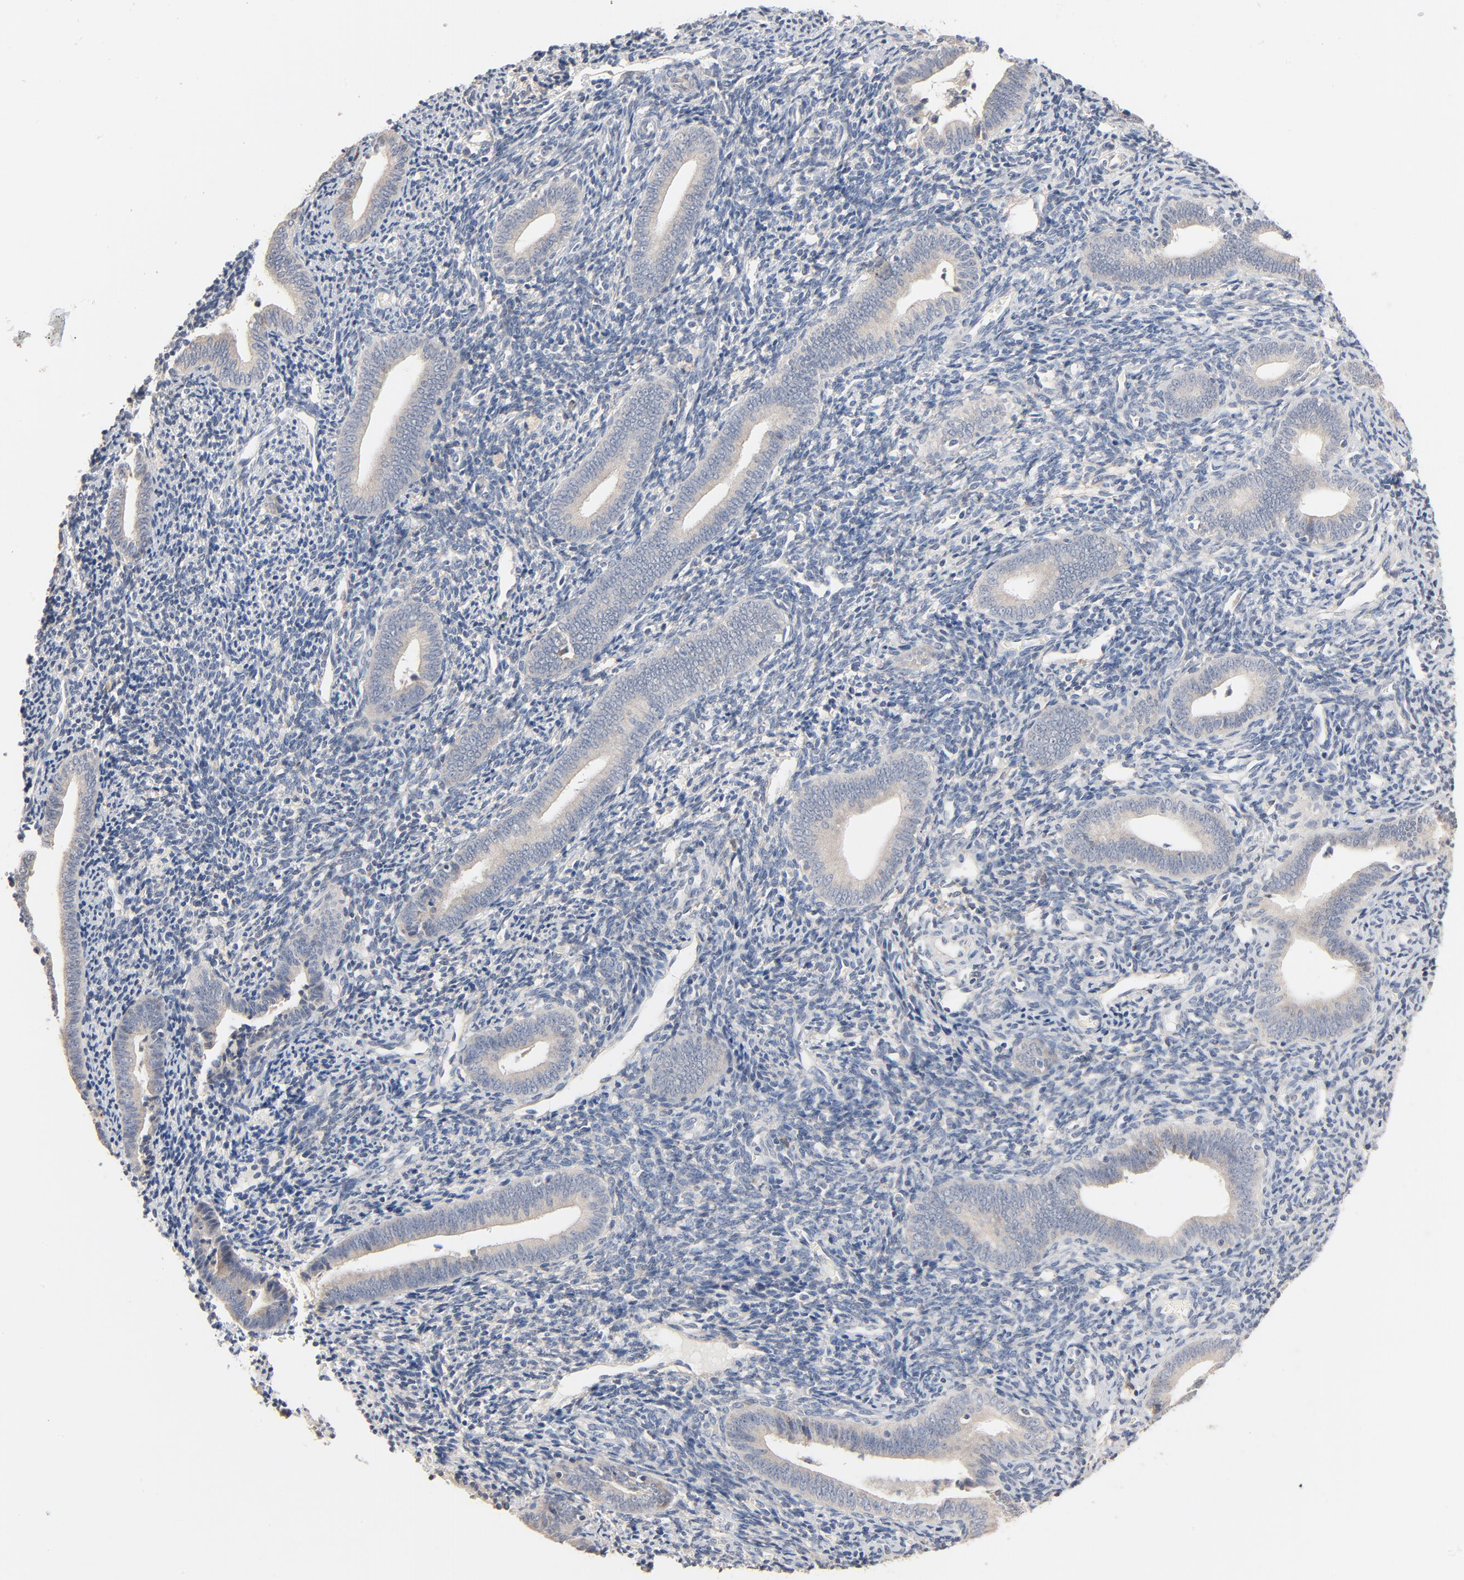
{"staining": {"intensity": "negative", "quantity": "none", "location": "none"}, "tissue": "endometrium", "cell_type": "Cells in endometrial stroma", "image_type": "normal", "snomed": [{"axis": "morphology", "description": "Normal tissue, NOS"}, {"axis": "topography", "description": "Uterus"}, {"axis": "topography", "description": "Endometrium"}], "caption": "DAB (3,3'-diaminobenzidine) immunohistochemical staining of normal endometrium displays no significant expression in cells in endometrial stroma.", "gene": "ZDHHC8", "patient": {"sex": "female", "age": 33}}